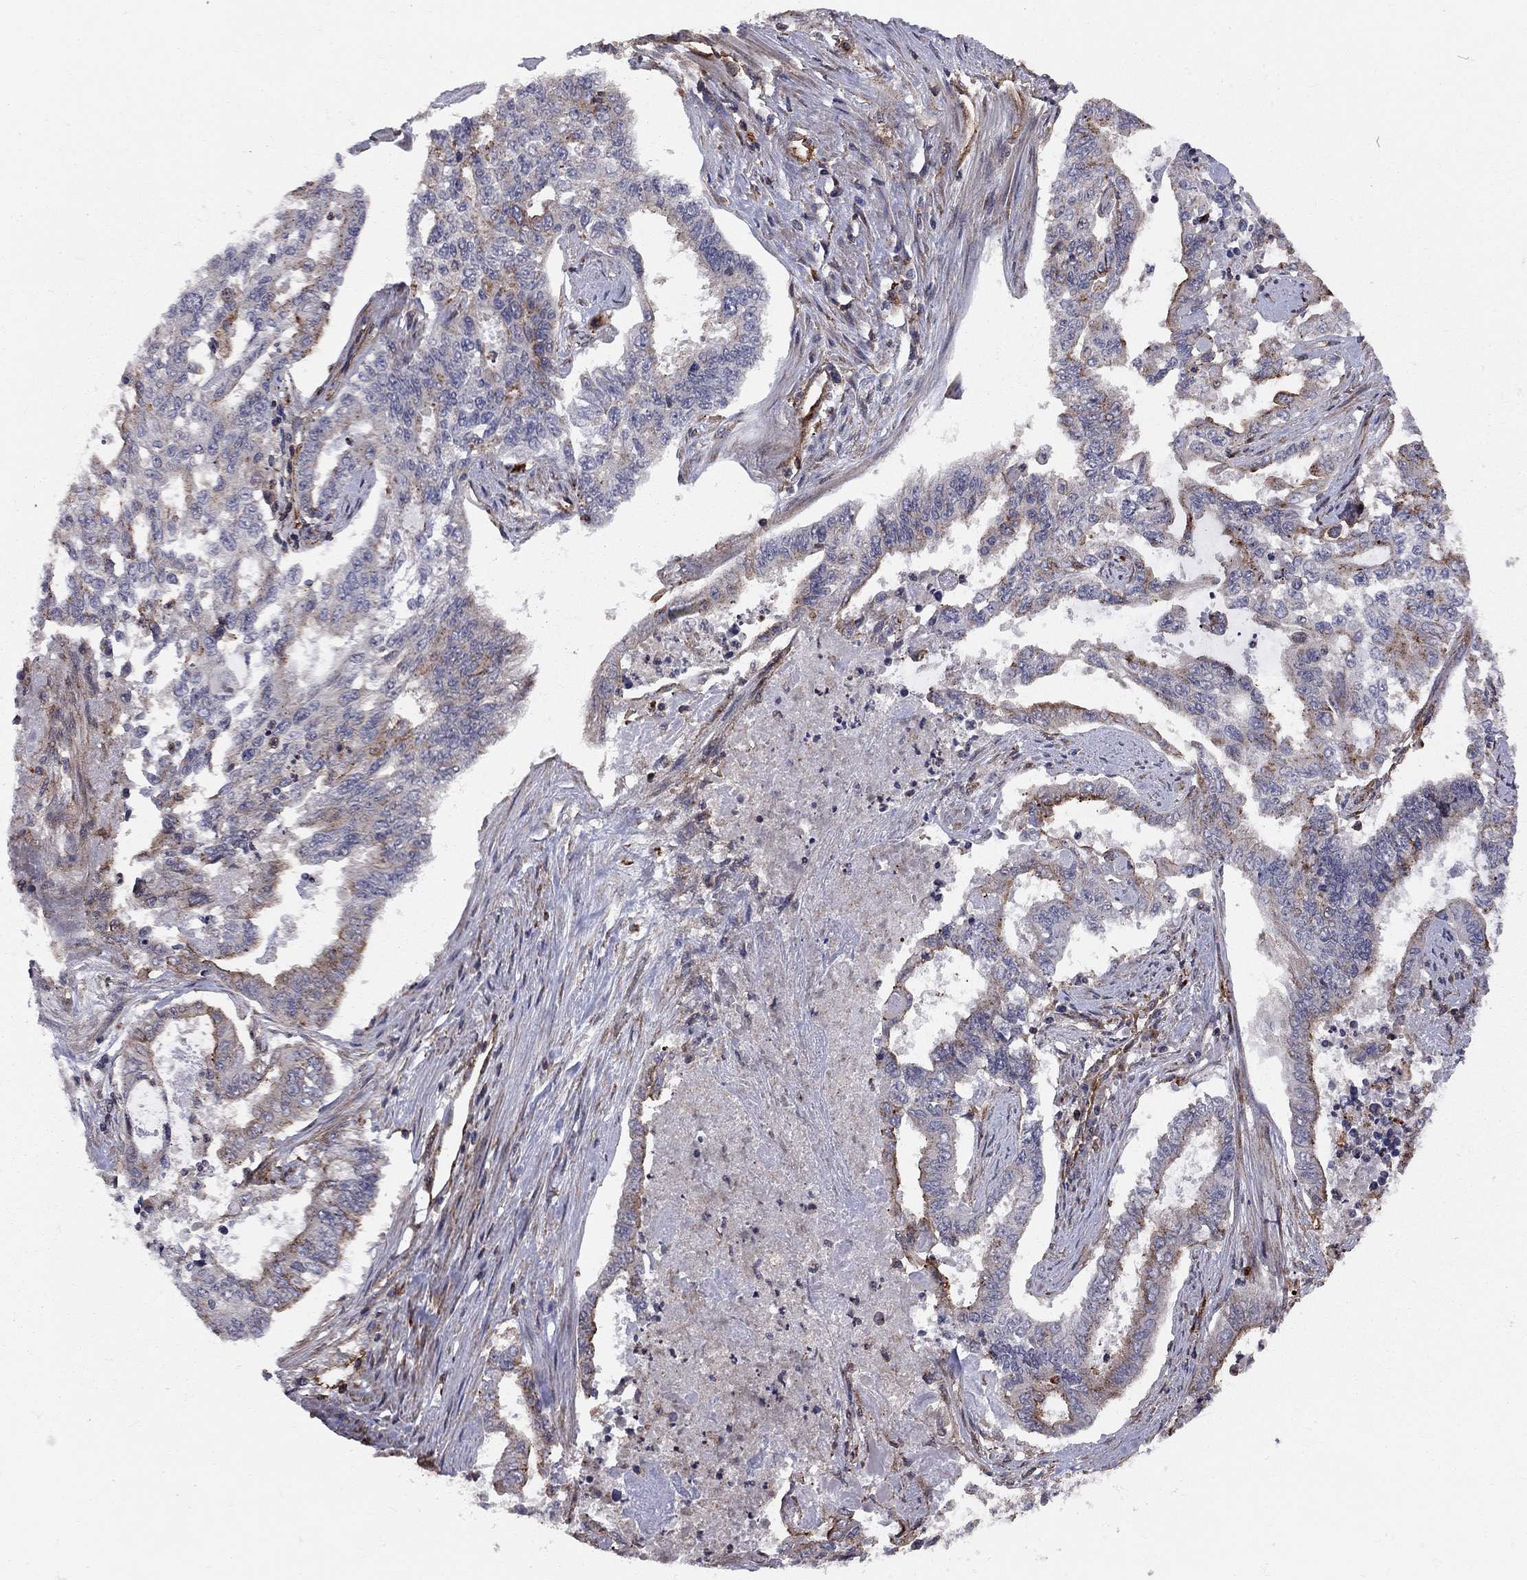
{"staining": {"intensity": "moderate", "quantity": "<25%", "location": "cytoplasmic/membranous"}, "tissue": "endometrial cancer", "cell_type": "Tumor cells", "image_type": "cancer", "snomed": [{"axis": "morphology", "description": "Adenocarcinoma, NOS"}, {"axis": "topography", "description": "Uterus"}], "caption": "Protein staining reveals moderate cytoplasmic/membranous expression in approximately <25% of tumor cells in endometrial cancer (adenocarcinoma).", "gene": "RASEF", "patient": {"sex": "female", "age": 59}}